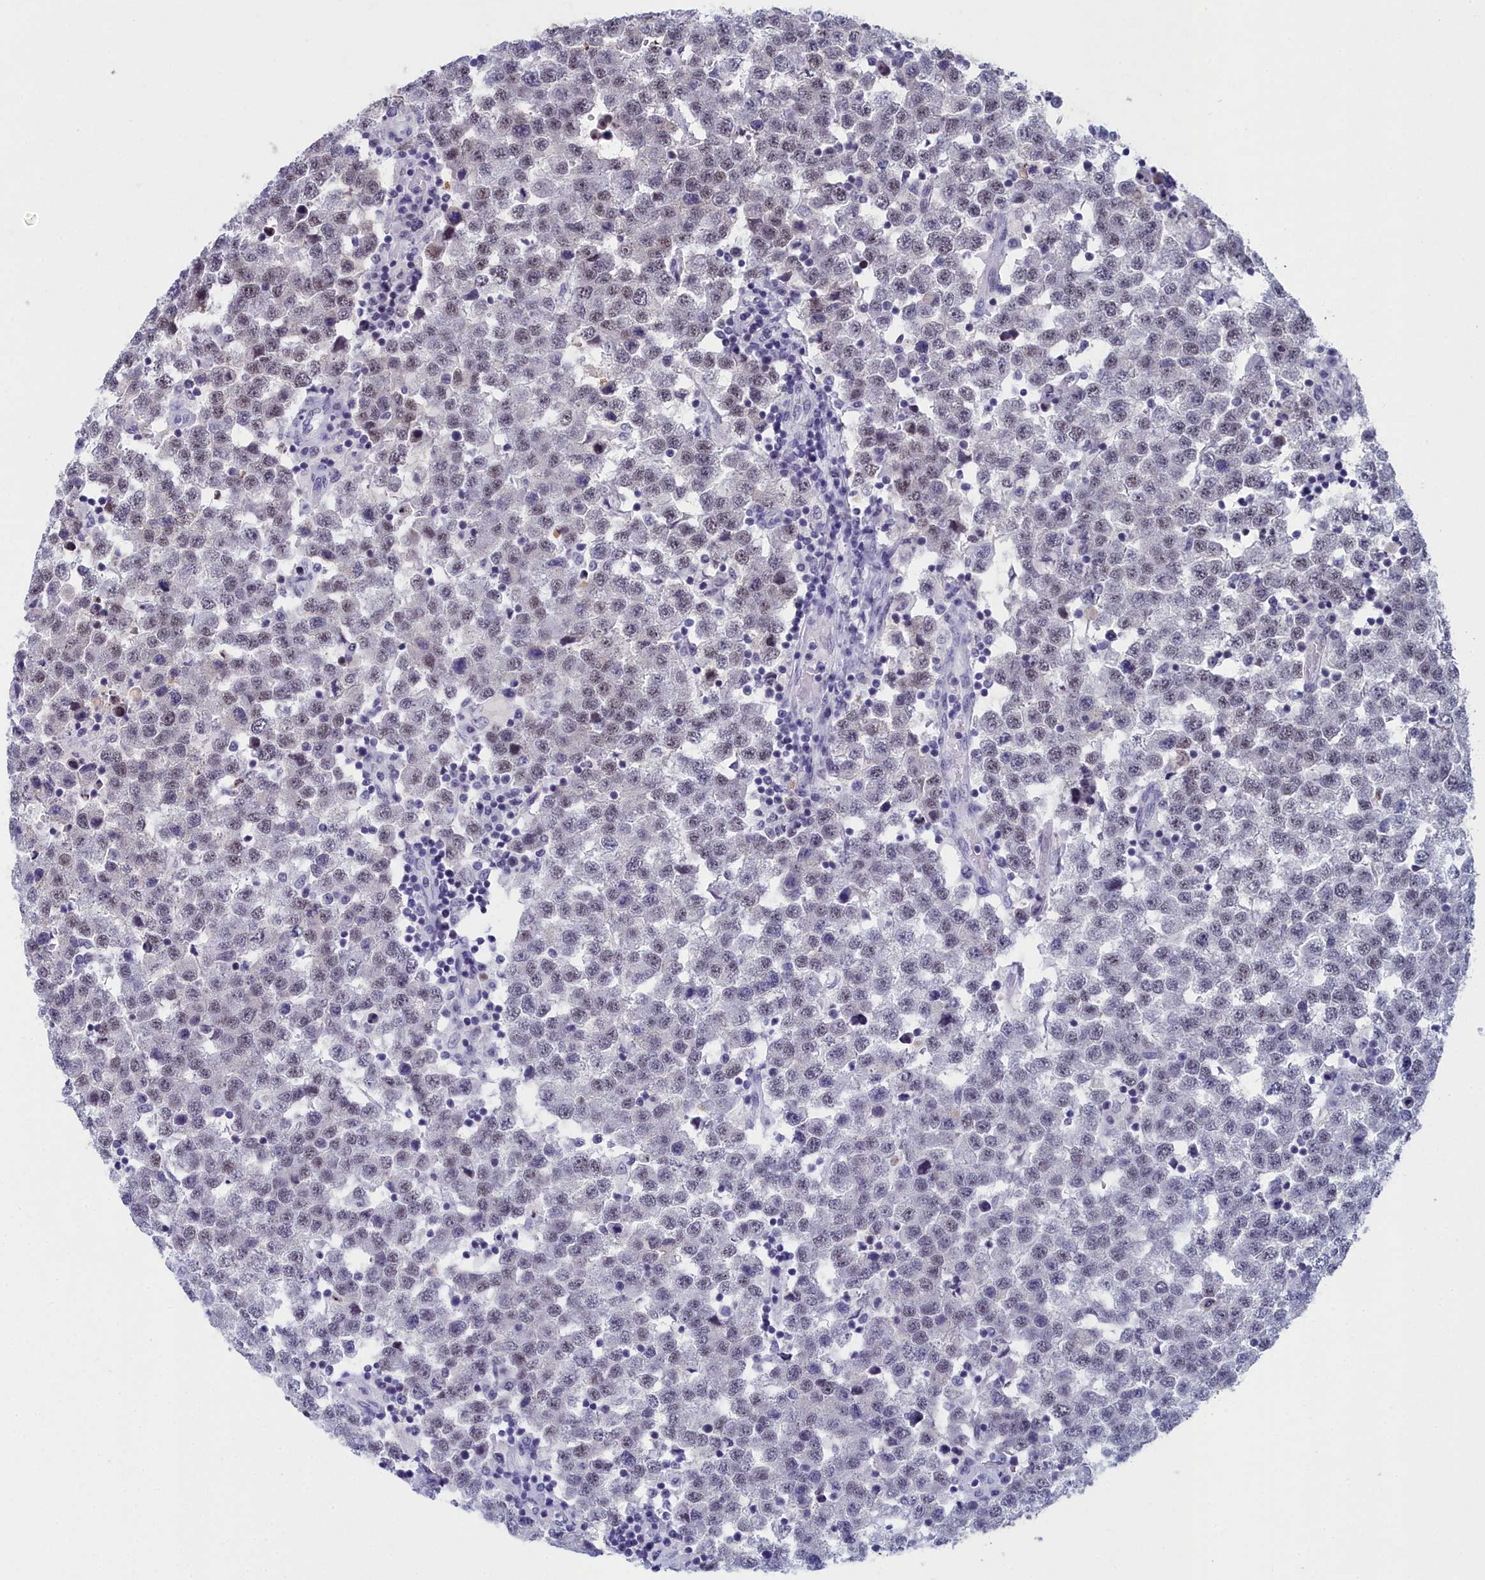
{"staining": {"intensity": "moderate", "quantity": "<25%", "location": "nuclear"}, "tissue": "testis cancer", "cell_type": "Tumor cells", "image_type": "cancer", "snomed": [{"axis": "morphology", "description": "Seminoma, NOS"}, {"axis": "topography", "description": "Testis"}], "caption": "Testis seminoma stained for a protein (brown) displays moderate nuclear positive staining in approximately <25% of tumor cells.", "gene": "CCDC97", "patient": {"sex": "male", "age": 34}}